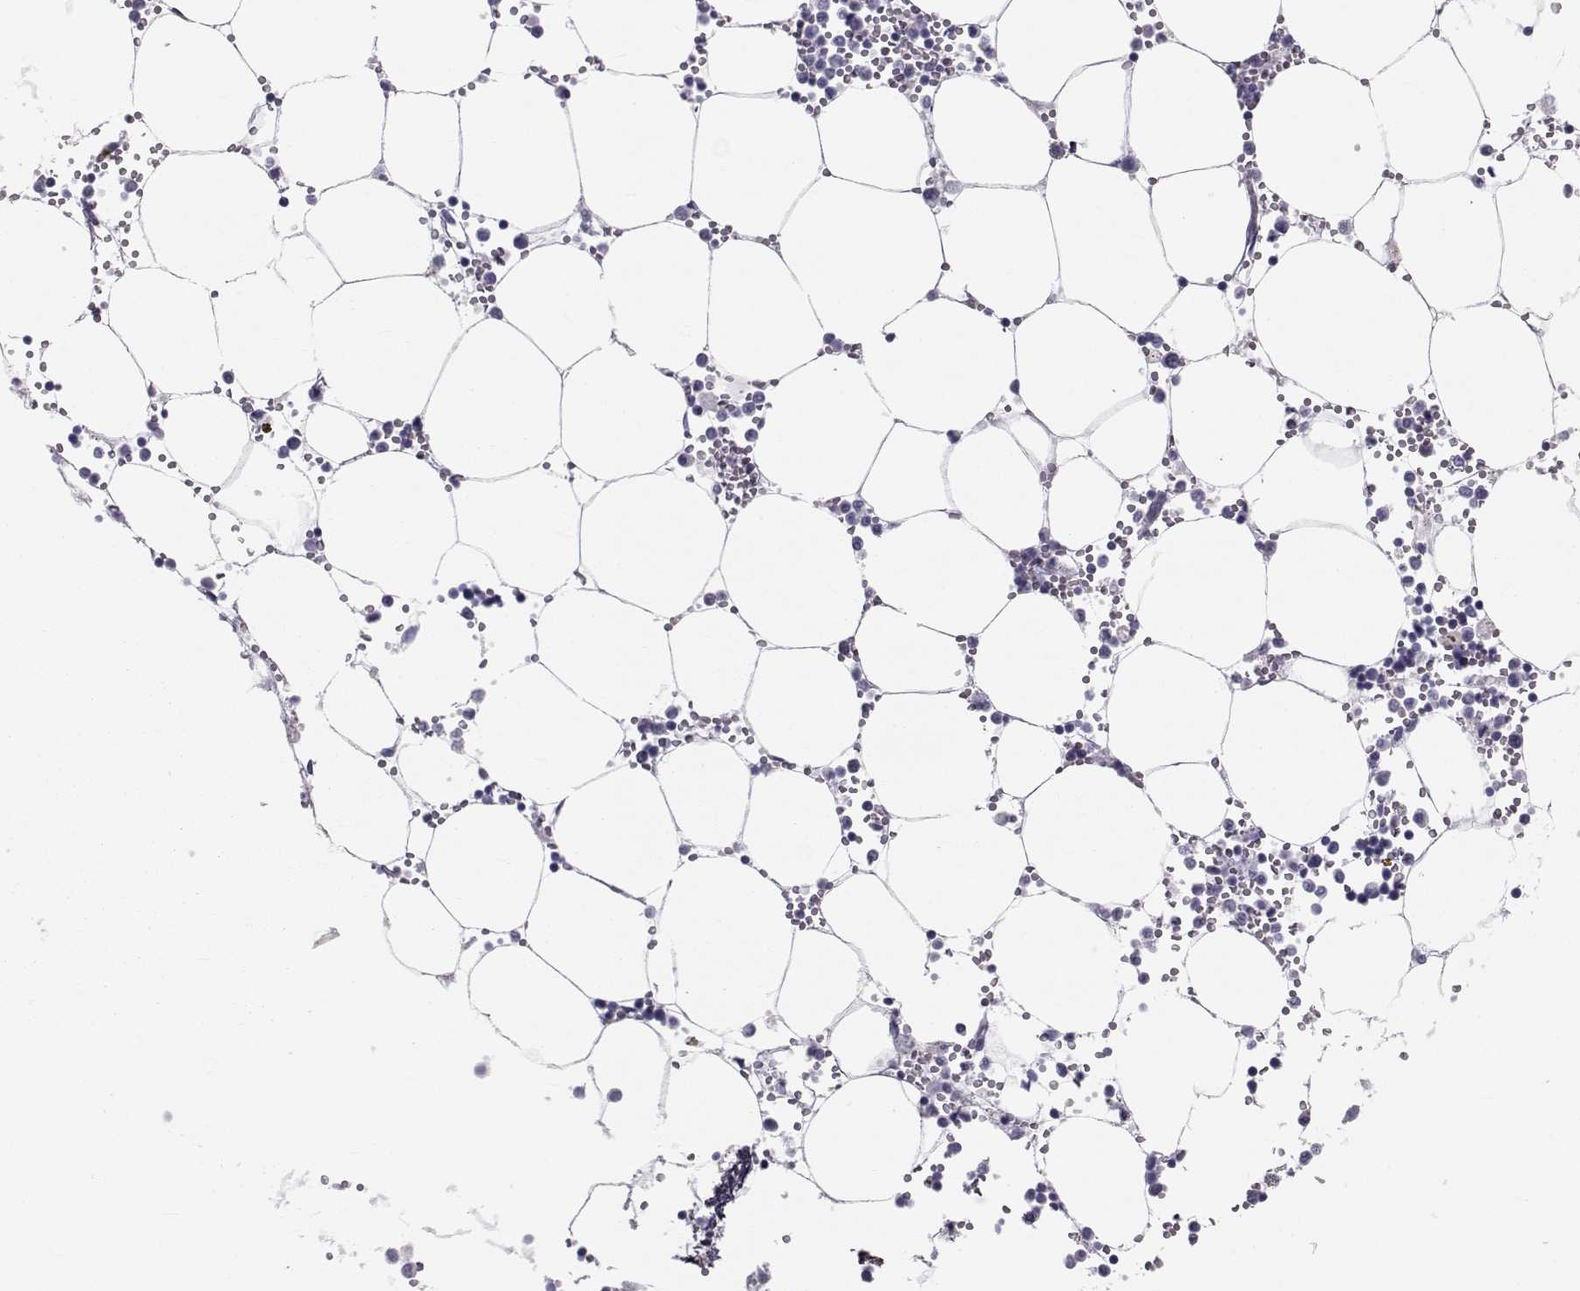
{"staining": {"intensity": "negative", "quantity": "none", "location": "none"}, "tissue": "bone marrow", "cell_type": "Hematopoietic cells", "image_type": "normal", "snomed": [{"axis": "morphology", "description": "Normal tissue, NOS"}, {"axis": "topography", "description": "Bone marrow"}], "caption": "The histopathology image reveals no staining of hematopoietic cells in benign bone marrow. The staining is performed using DAB brown chromogen with nuclei counter-stained in using hematoxylin.", "gene": "GARIN3", "patient": {"sex": "male", "age": 54}}